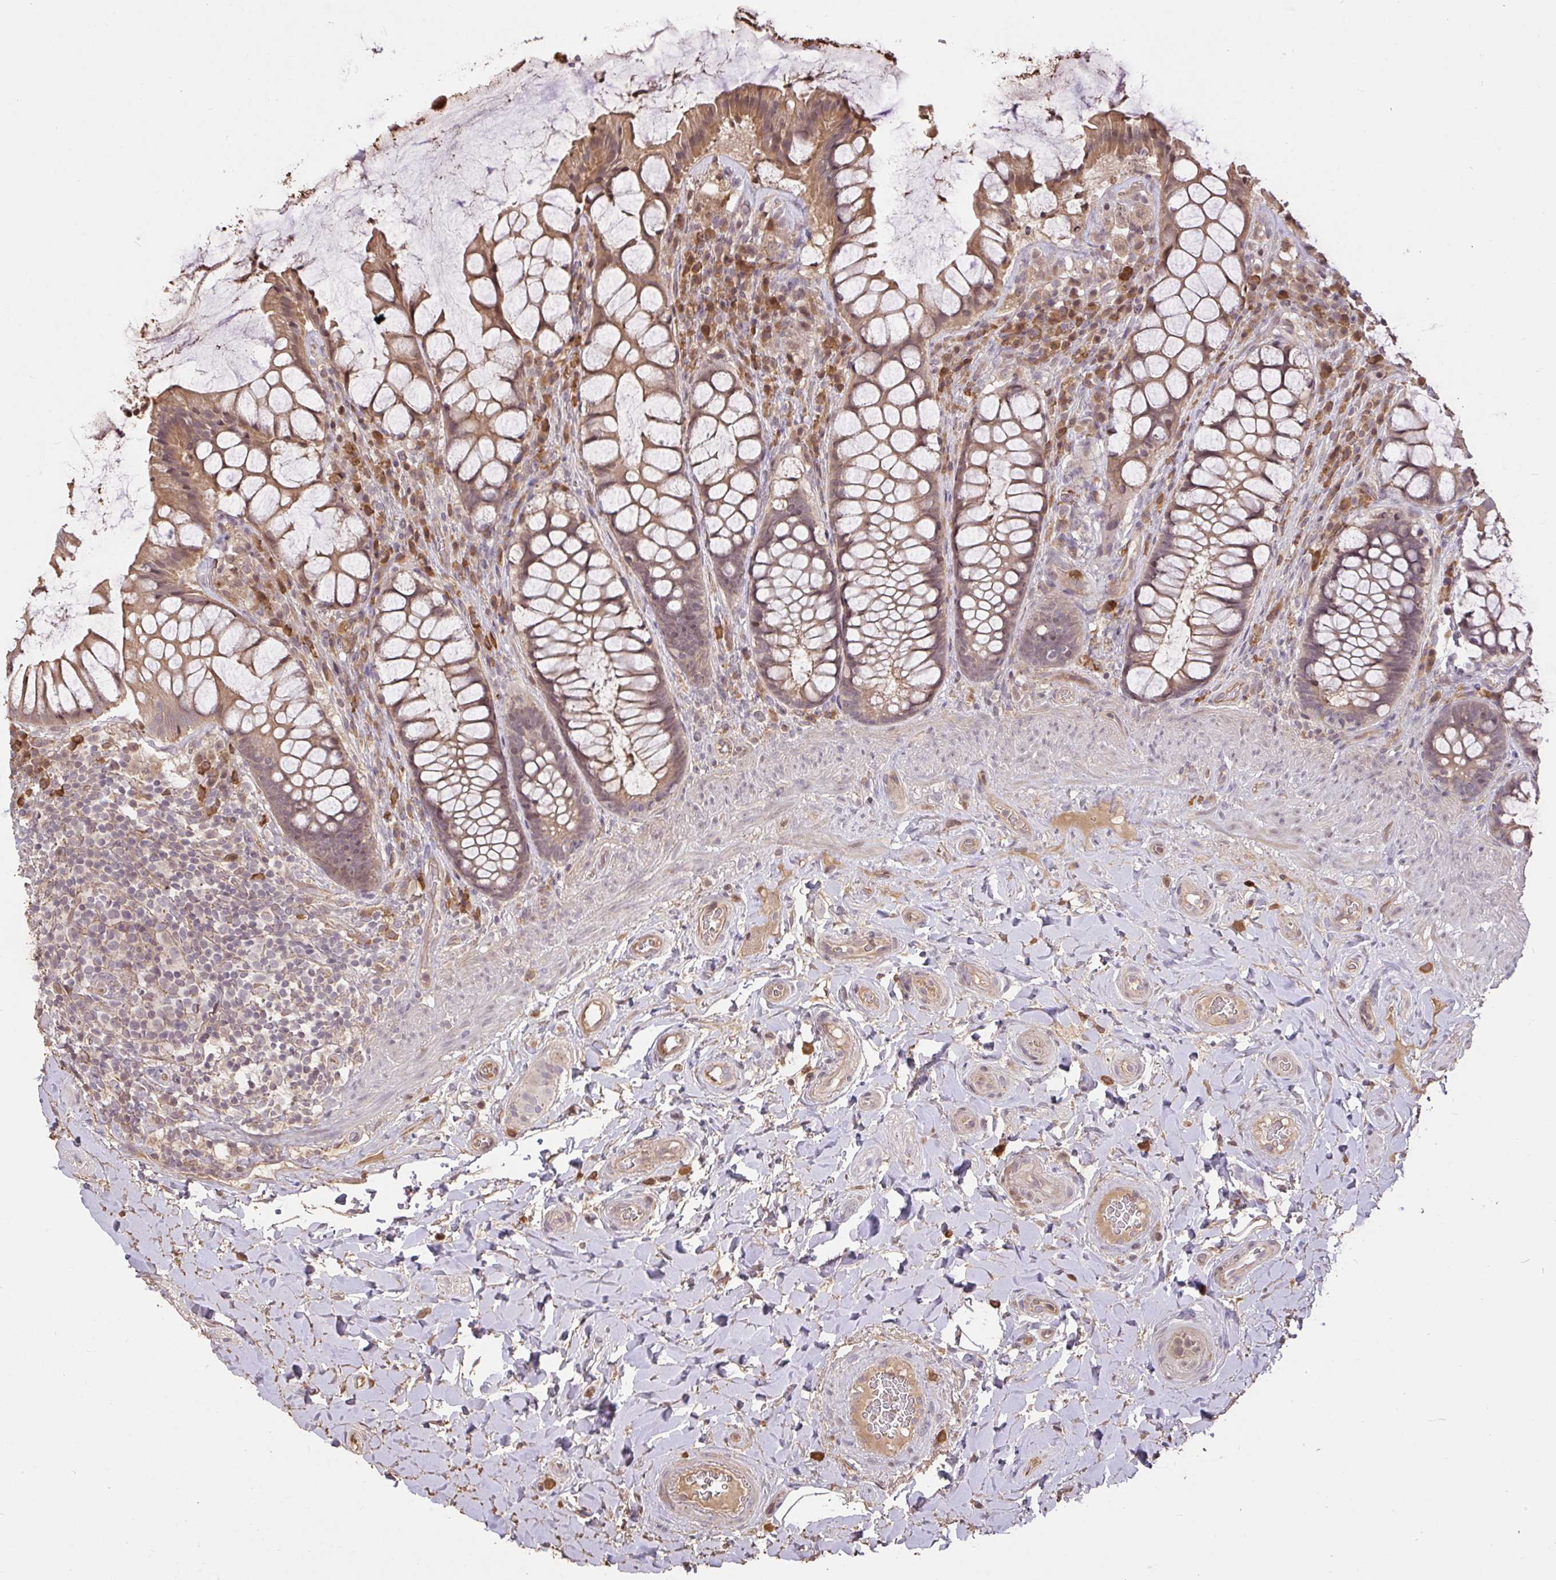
{"staining": {"intensity": "weak", "quantity": ">75%", "location": "cytoplasmic/membranous"}, "tissue": "rectum", "cell_type": "Glandular cells", "image_type": "normal", "snomed": [{"axis": "morphology", "description": "Normal tissue, NOS"}, {"axis": "topography", "description": "Rectum"}], "caption": "Normal rectum demonstrates weak cytoplasmic/membranous expression in approximately >75% of glandular cells Nuclei are stained in blue..", "gene": "FCER1A", "patient": {"sex": "female", "age": 58}}